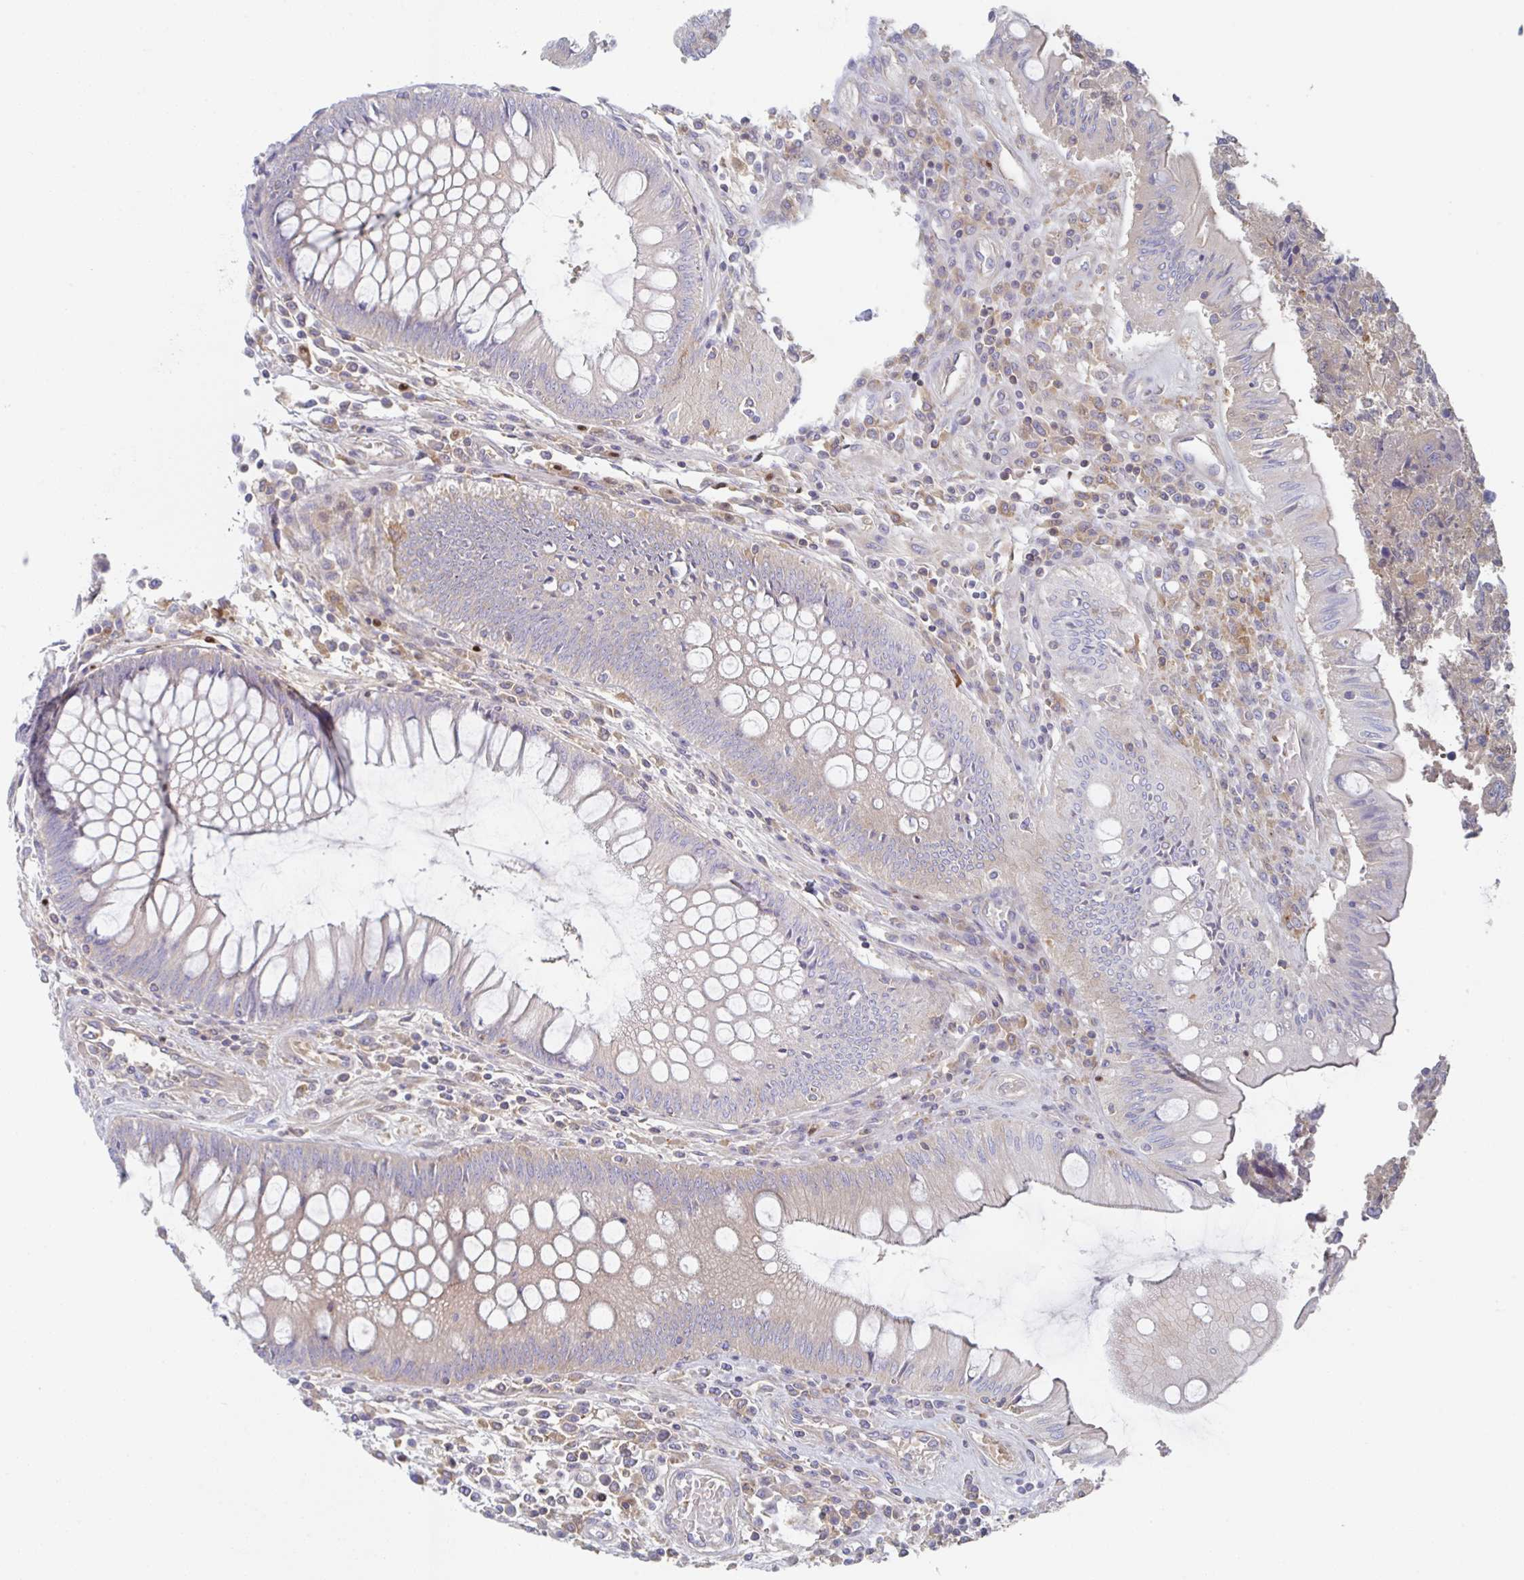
{"staining": {"intensity": "weak", "quantity": "<25%", "location": "cytoplasmic/membranous"}, "tissue": "colorectal cancer", "cell_type": "Tumor cells", "image_type": "cancer", "snomed": [{"axis": "morphology", "description": "Adenocarcinoma, NOS"}, {"axis": "topography", "description": "Colon"}], "caption": "This is an immunohistochemistry (IHC) histopathology image of adenocarcinoma (colorectal). There is no staining in tumor cells.", "gene": "AMPD2", "patient": {"sex": "female", "age": 67}}